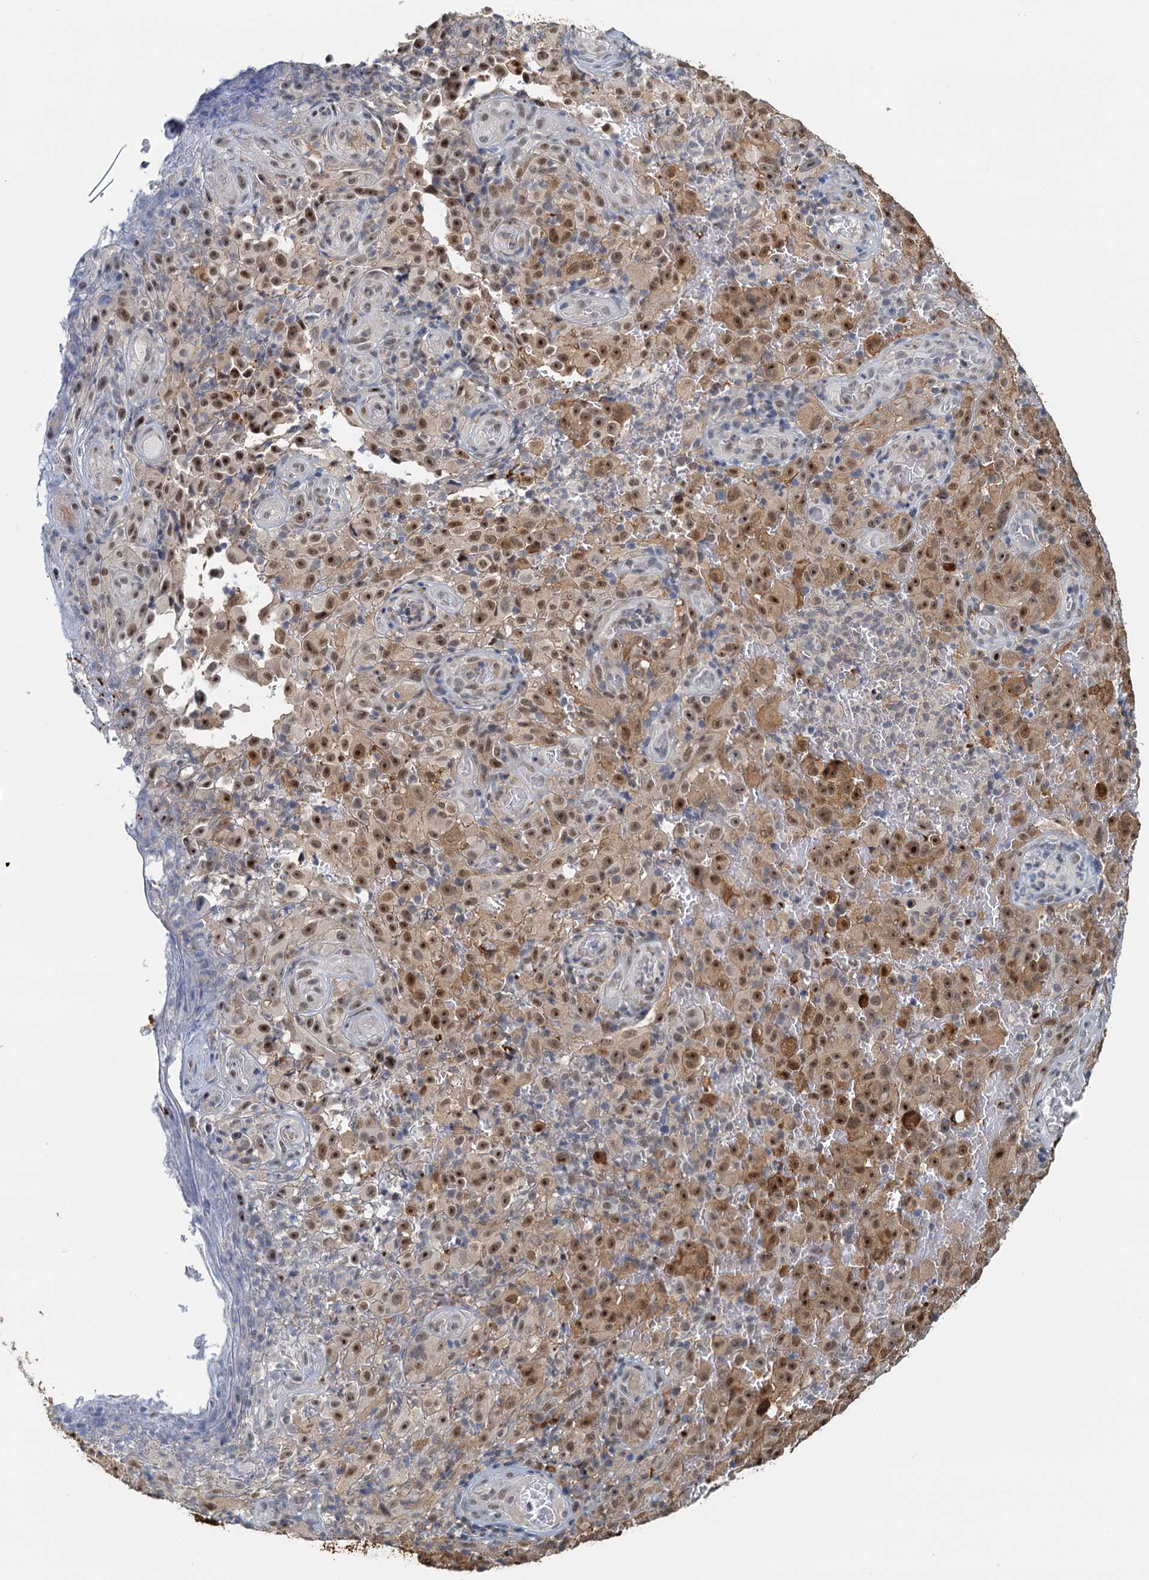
{"staining": {"intensity": "moderate", "quantity": ">75%", "location": "cytoplasmic/membranous,nuclear"}, "tissue": "melanoma", "cell_type": "Tumor cells", "image_type": "cancer", "snomed": [{"axis": "morphology", "description": "Malignant melanoma, NOS"}, {"axis": "topography", "description": "Skin"}], "caption": "IHC micrograph of neoplastic tissue: human malignant melanoma stained using IHC reveals medium levels of moderate protein expression localized specifically in the cytoplasmic/membranous and nuclear of tumor cells, appearing as a cytoplasmic/membranous and nuclear brown color.", "gene": "SPINDOC", "patient": {"sex": "female", "age": 82}}